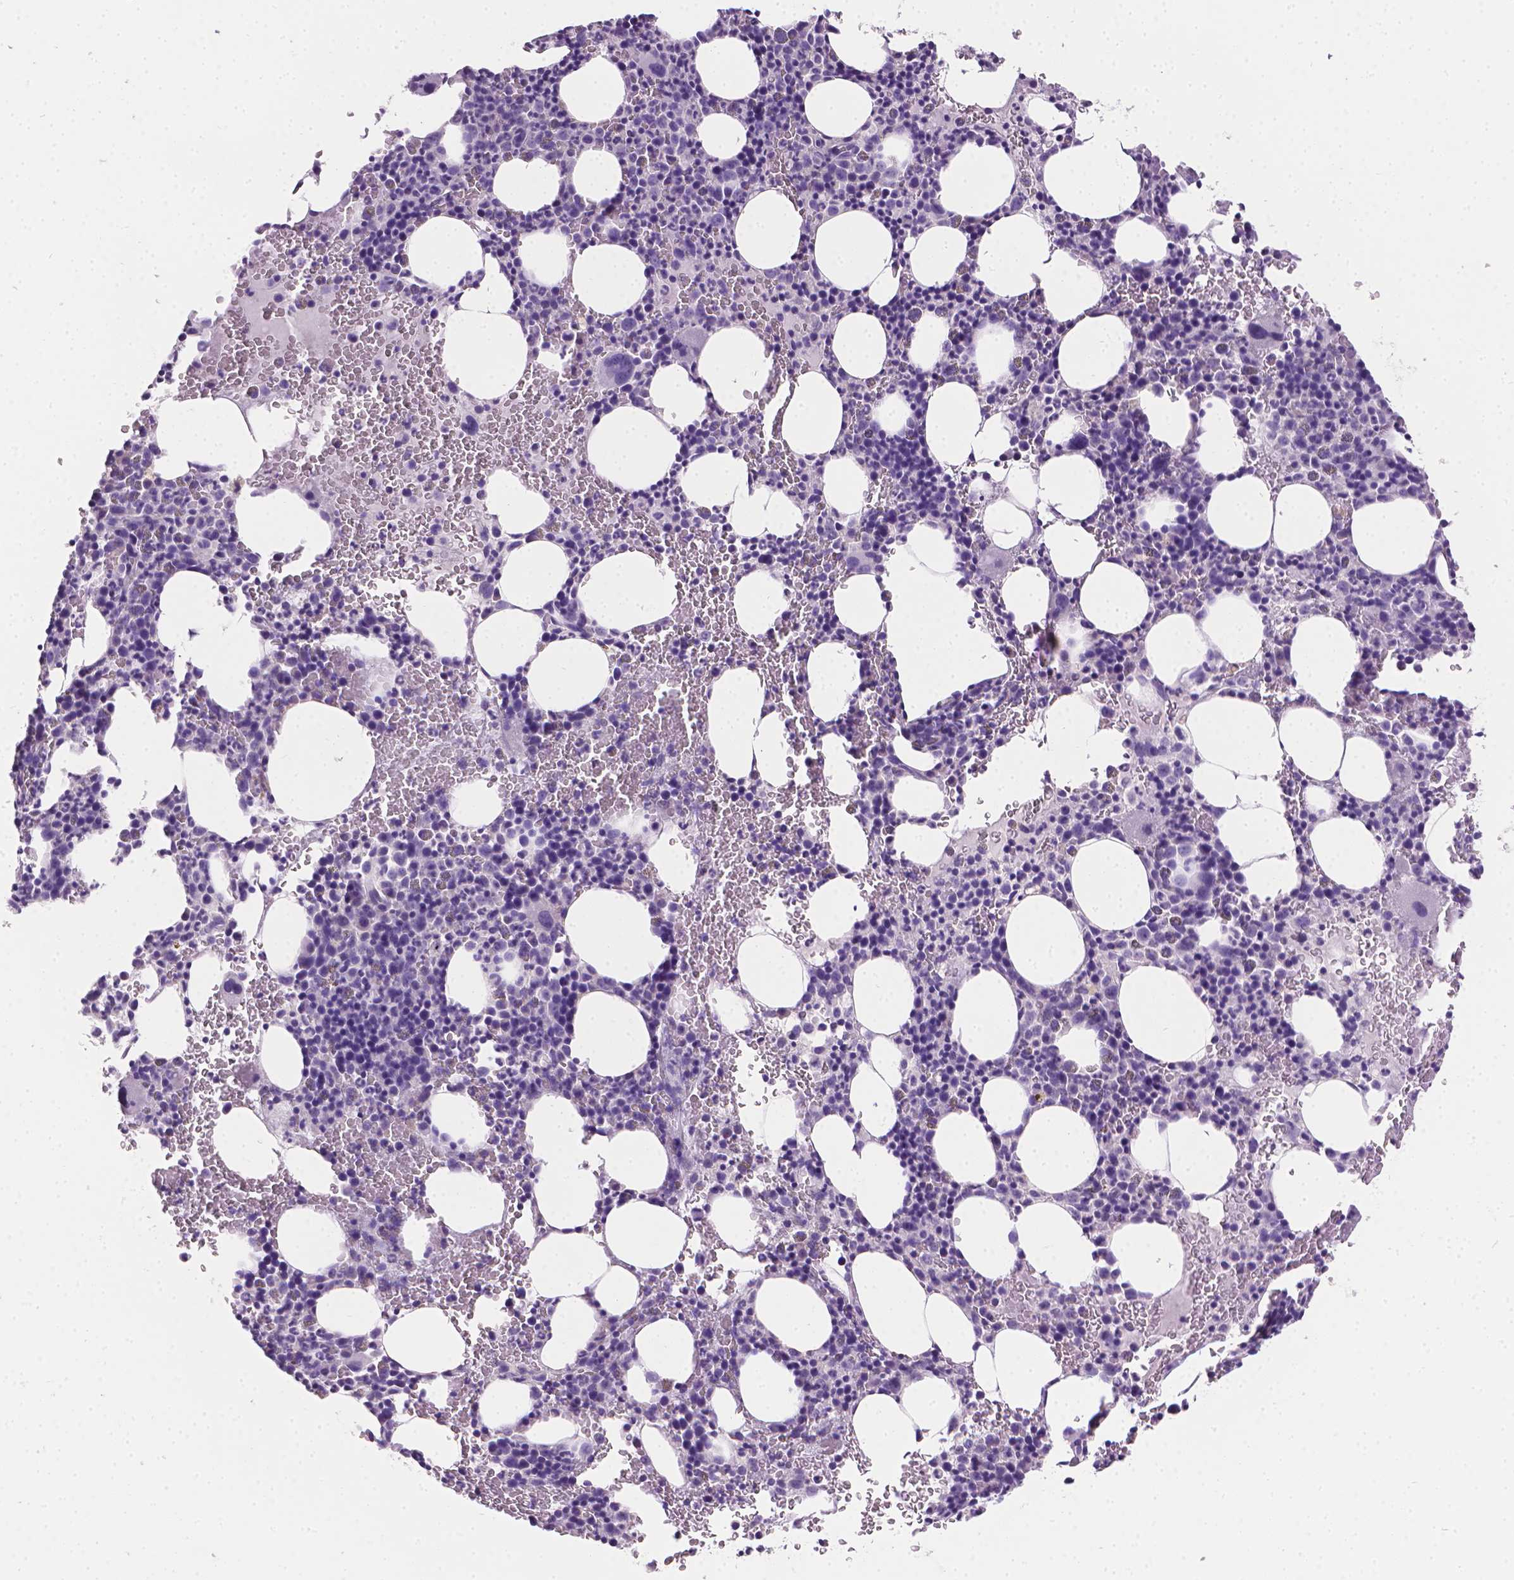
{"staining": {"intensity": "negative", "quantity": "none", "location": "none"}, "tissue": "bone marrow", "cell_type": "Hematopoietic cells", "image_type": "normal", "snomed": [{"axis": "morphology", "description": "Normal tissue, NOS"}, {"axis": "topography", "description": "Bone marrow"}], "caption": "High power microscopy image of an IHC photomicrograph of benign bone marrow, revealing no significant positivity in hematopoietic cells. (DAB immunohistochemistry visualized using brightfield microscopy, high magnification).", "gene": "TNNI2", "patient": {"sex": "male", "age": 63}}